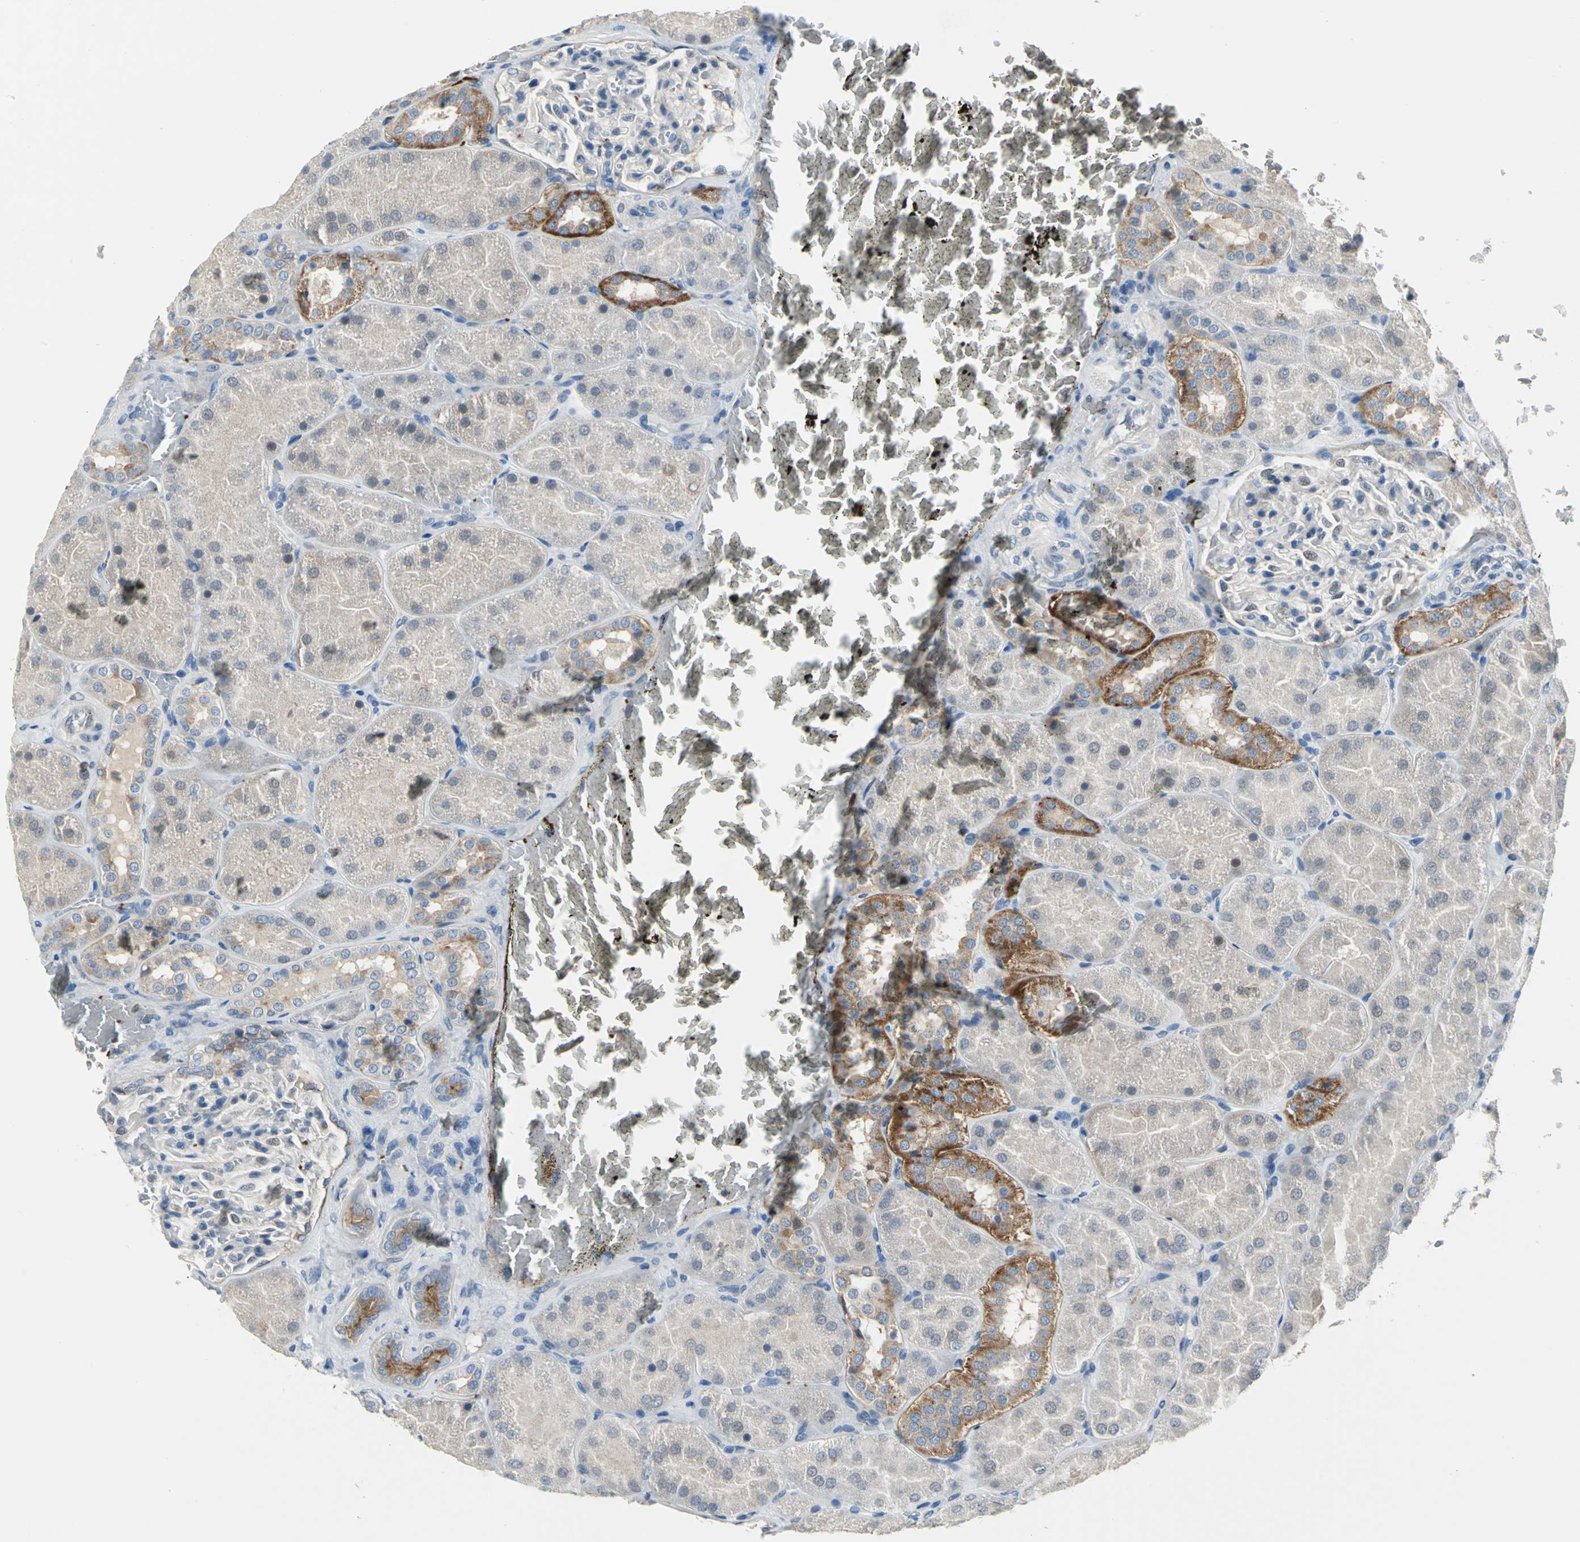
{"staining": {"intensity": "negative", "quantity": "none", "location": "none"}, "tissue": "kidney", "cell_type": "Cells in glomeruli", "image_type": "normal", "snomed": [{"axis": "morphology", "description": "Normal tissue, NOS"}, {"axis": "topography", "description": "Kidney"}], "caption": "DAB immunohistochemical staining of benign kidney displays no significant positivity in cells in glomeruli.", "gene": "SELP", "patient": {"sex": "male", "age": 28}}